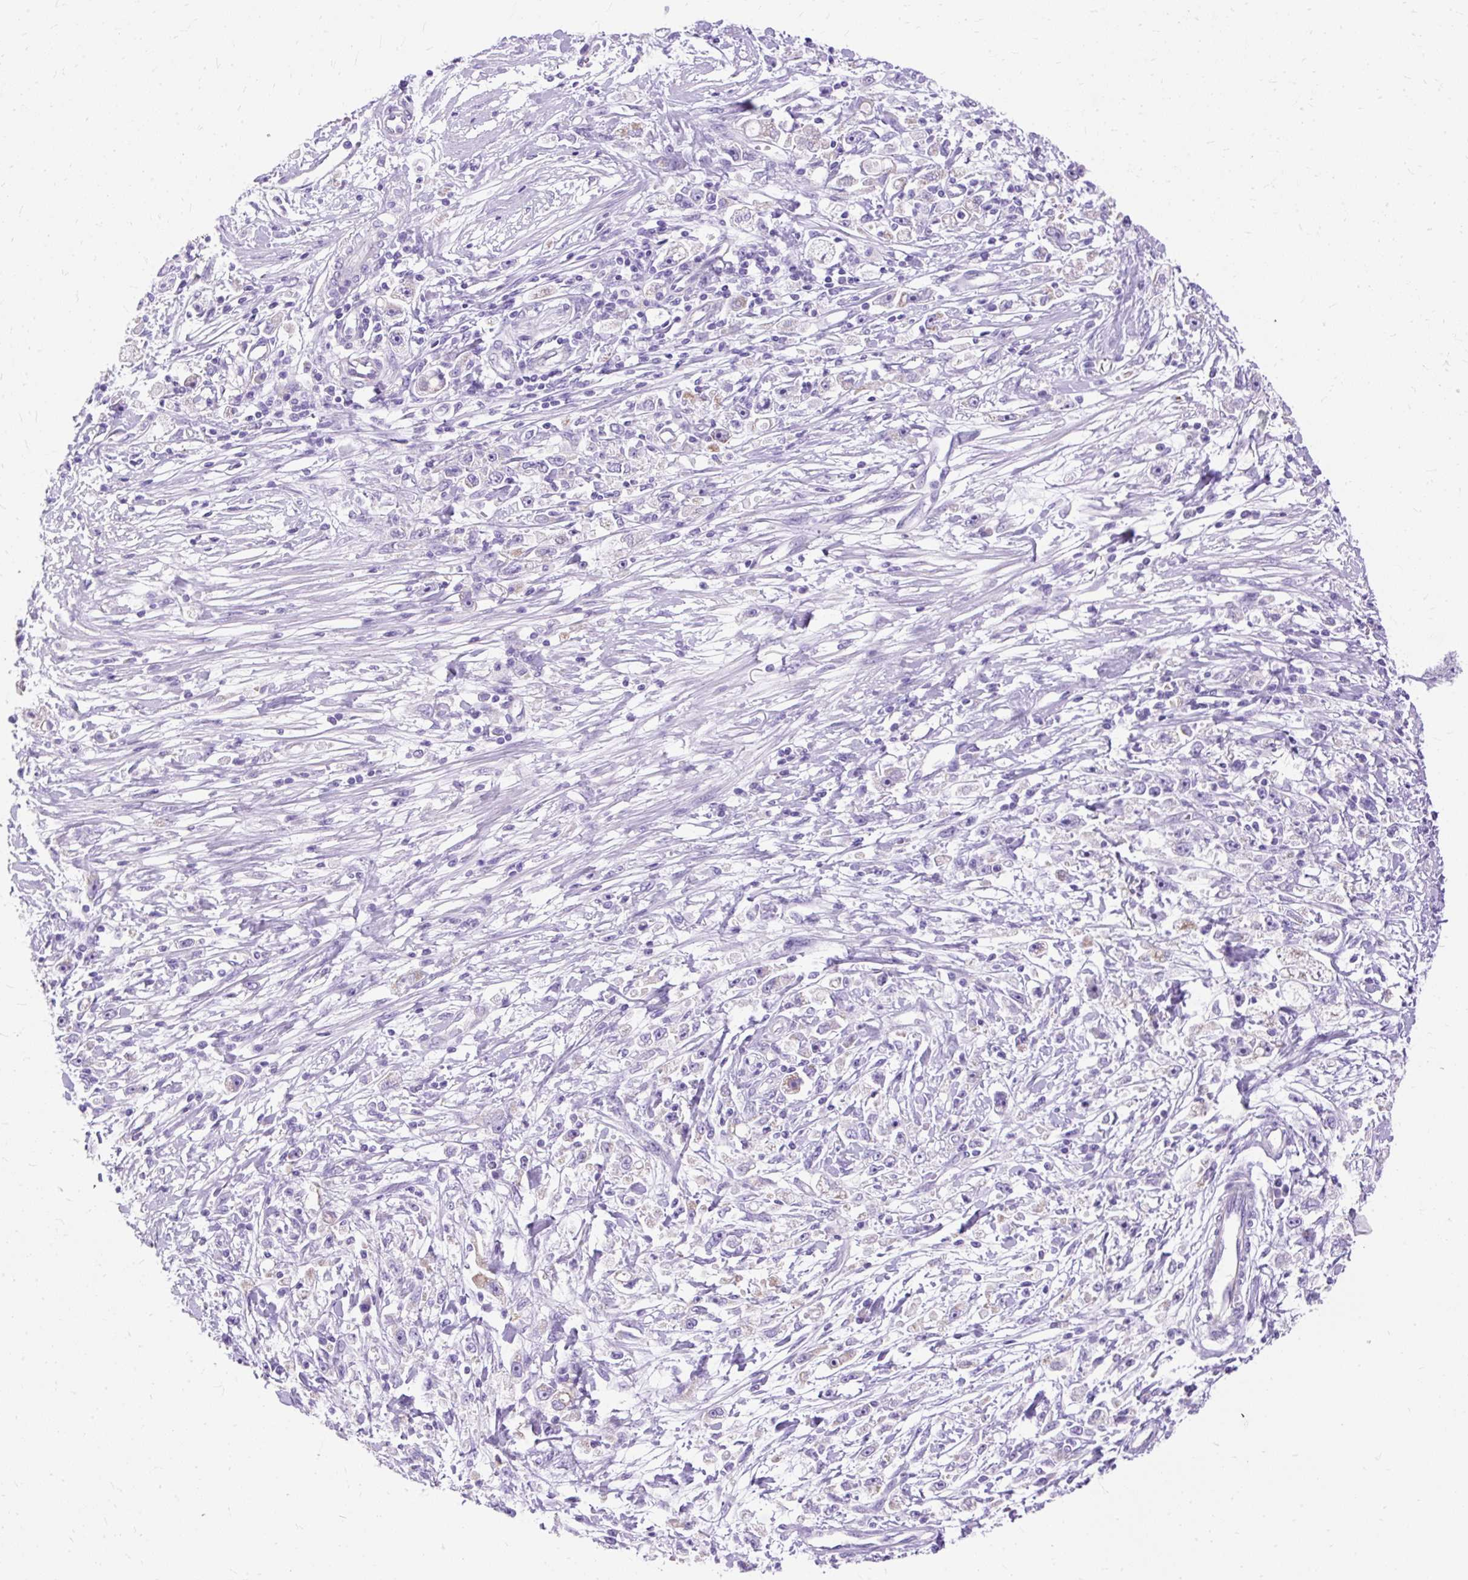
{"staining": {"intensity": "negative", "quantity": "none", "location": "none"}, "tissue": "stomach cancer", "cell_type": "Tumor cells", "image_type": "cancer", "snomed": [{"axis": "morphology", "description": "Adenocarcinoma, NOS"}, {"axis": "topography", "description": "Stomach"}], "caption": "Adenocarcinoma (stomach) was stained to show a protein in brown. There is no significant staining in tumor cells.", "gene": "MYO6", "patient": {"sex": "female", "age": 59}}